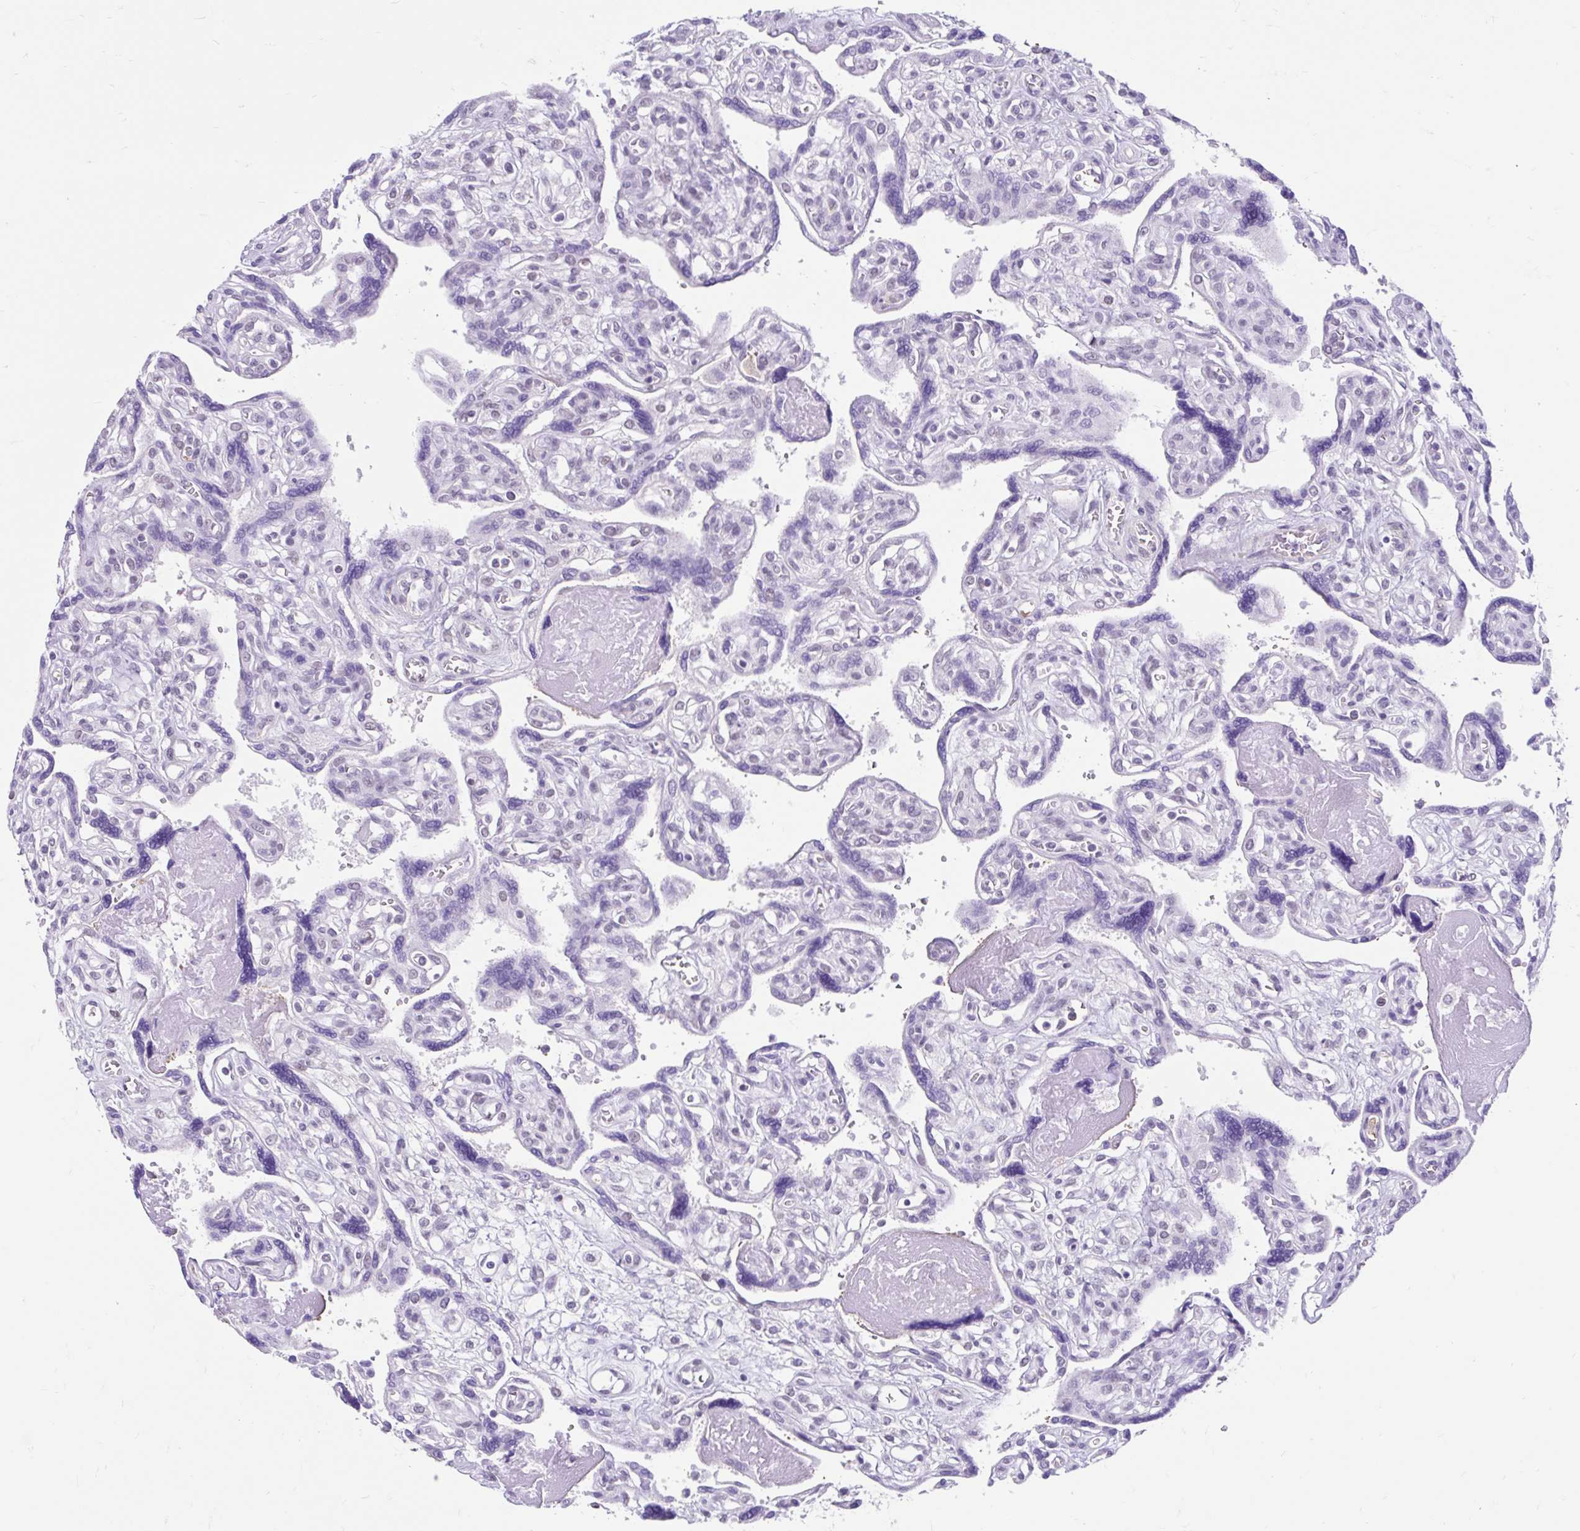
{"staining": {"intensity": "weak", "quantity": "<25%", "location": "nuclear"}, "tissue": "placenta", "cell_type": "Trophoblastic cells", "image_type": "normal", "snomed": [{"axis": "morphology", "description": "Normal tissue, NOS"}, {"axis": "topography", "description": "Placenta"}], "caption": "IHC photomicrograph of unremarkable placenta: placenta stained with DAB exhibits no significant protein staining in trophoblastic cells.", "gene": "DCAF17", "patient": {"sex": "female", "age": 39}}